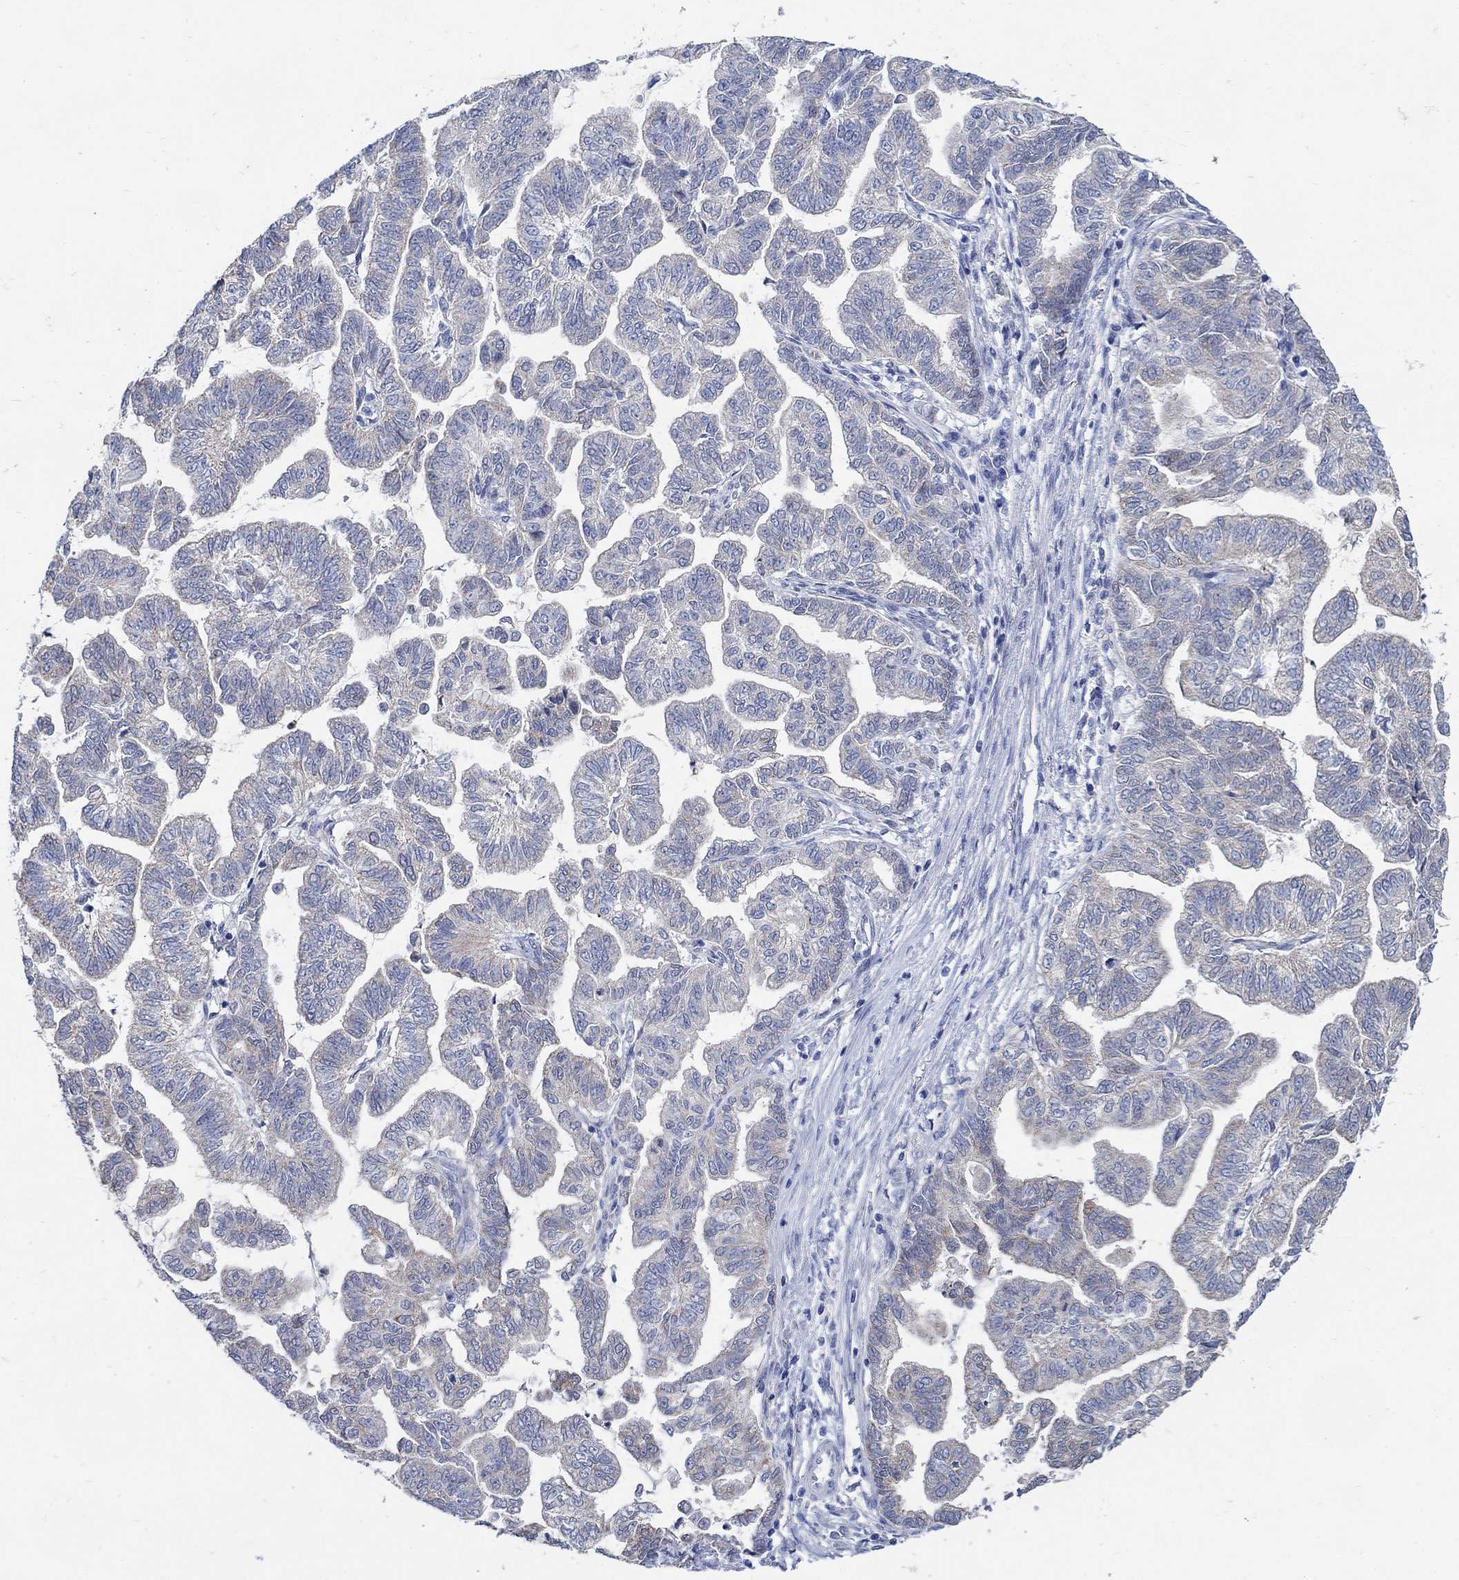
{"staining": {"intensity": "strong", "quantity": "<25%", "location": "cytoplasmic/membranous"}, "tissue": "stomach cancer", "cell_type": "Tumor cells", "image_type": "cancer", "snomed": [{"axis": "morphology", "description": "Adenocarcinoma, NOS"}, {"axis": "topography", "description": "Stomach"}], "caption": "Strong cytoplasmic/membranous staining for a protein is appreciated in approximately <25% of tumor cells of stomach cancer using immunohistochemistry.", "gene": "ZDHHC14", "patient": {"sex": "male", "age": 83}}